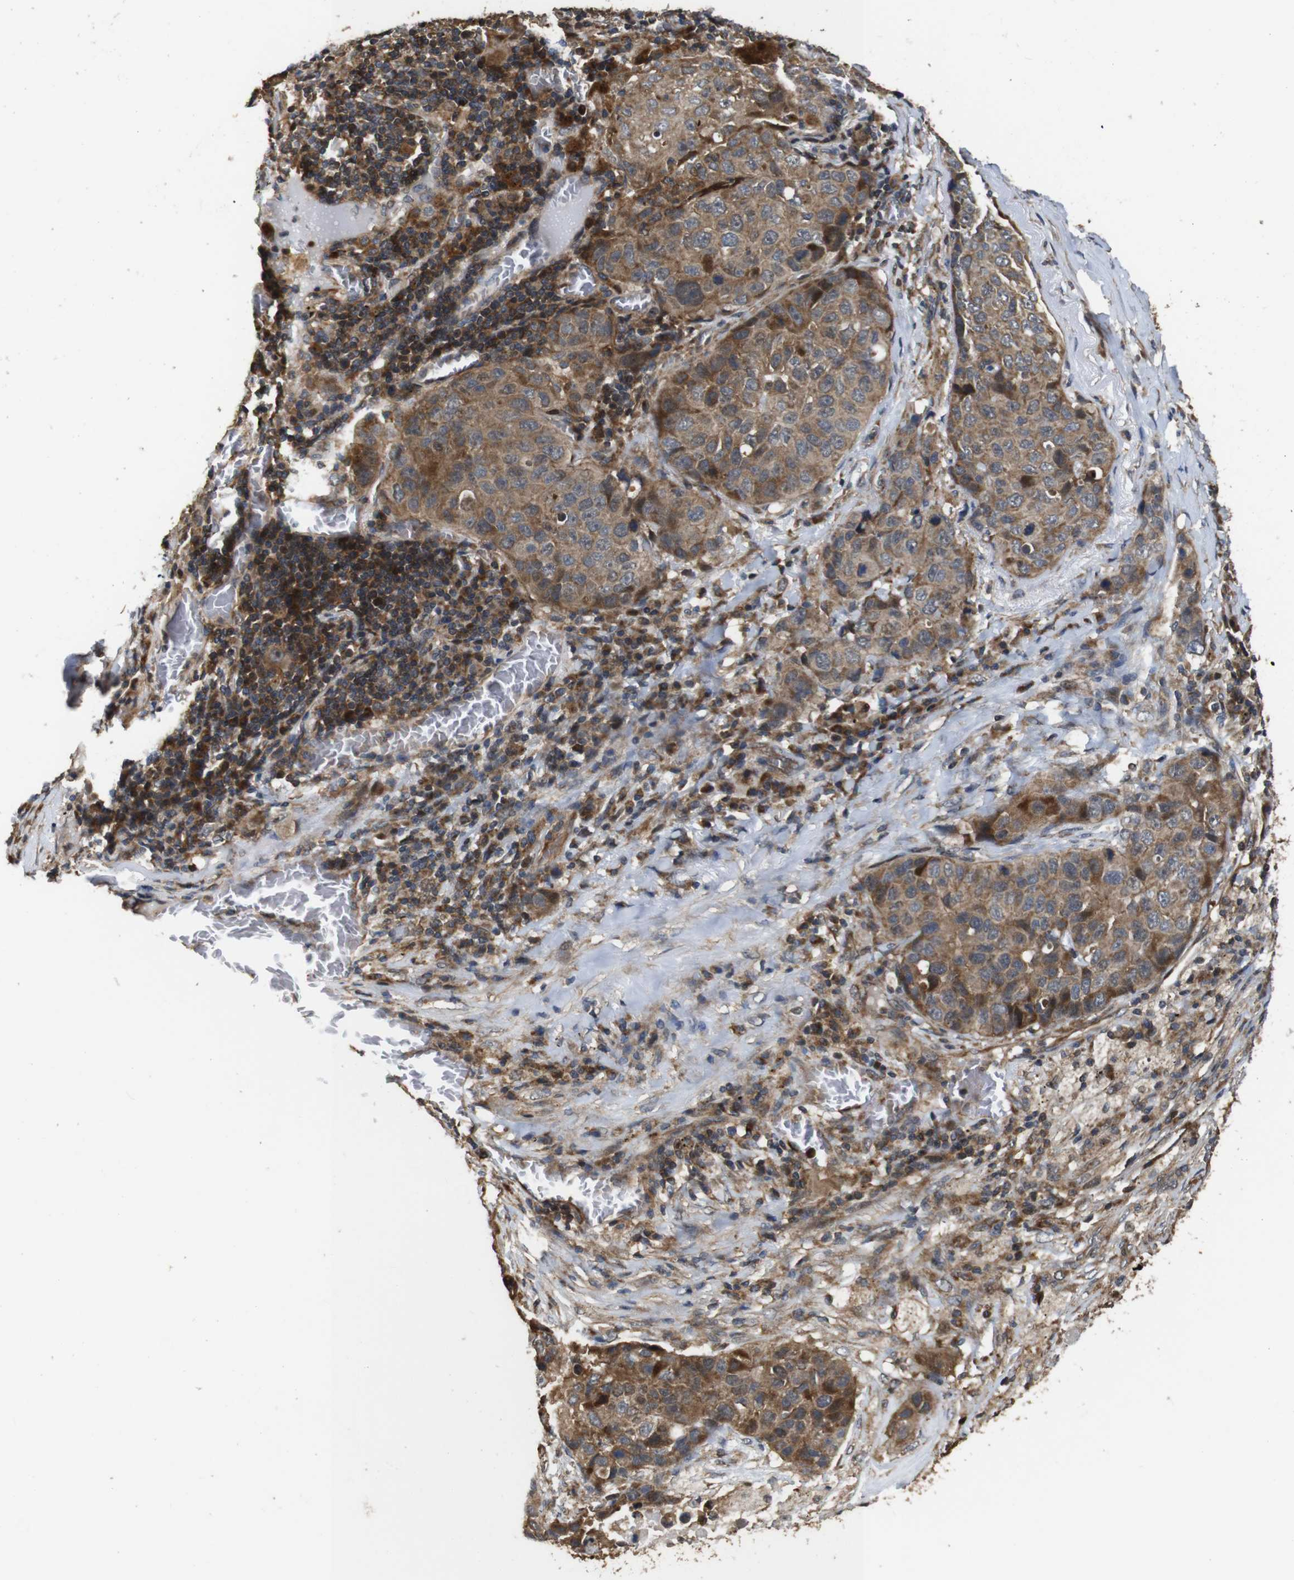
{"staining": {"intensity": "moderate", "quantity": ">75%", "location": "cytoplasmic/membranous"}, "tissue": "lung cancer", "cell_type": "Tumor cells", "image_type": "cancer", "snomed": [{"axis": "morphology", "description": "Squamous cell carcinoma, NOS"}, {"axis": "topography", "description": "Lung"}], "caption": "The micrograph reveals immunohistochemical staining of lung cancer. There is moderate cytoplasmic/membranous expression is appreciated in about >75% of tumor cells.", "gene": "SNN", "patient": {"sex": "male", "age": 57}}